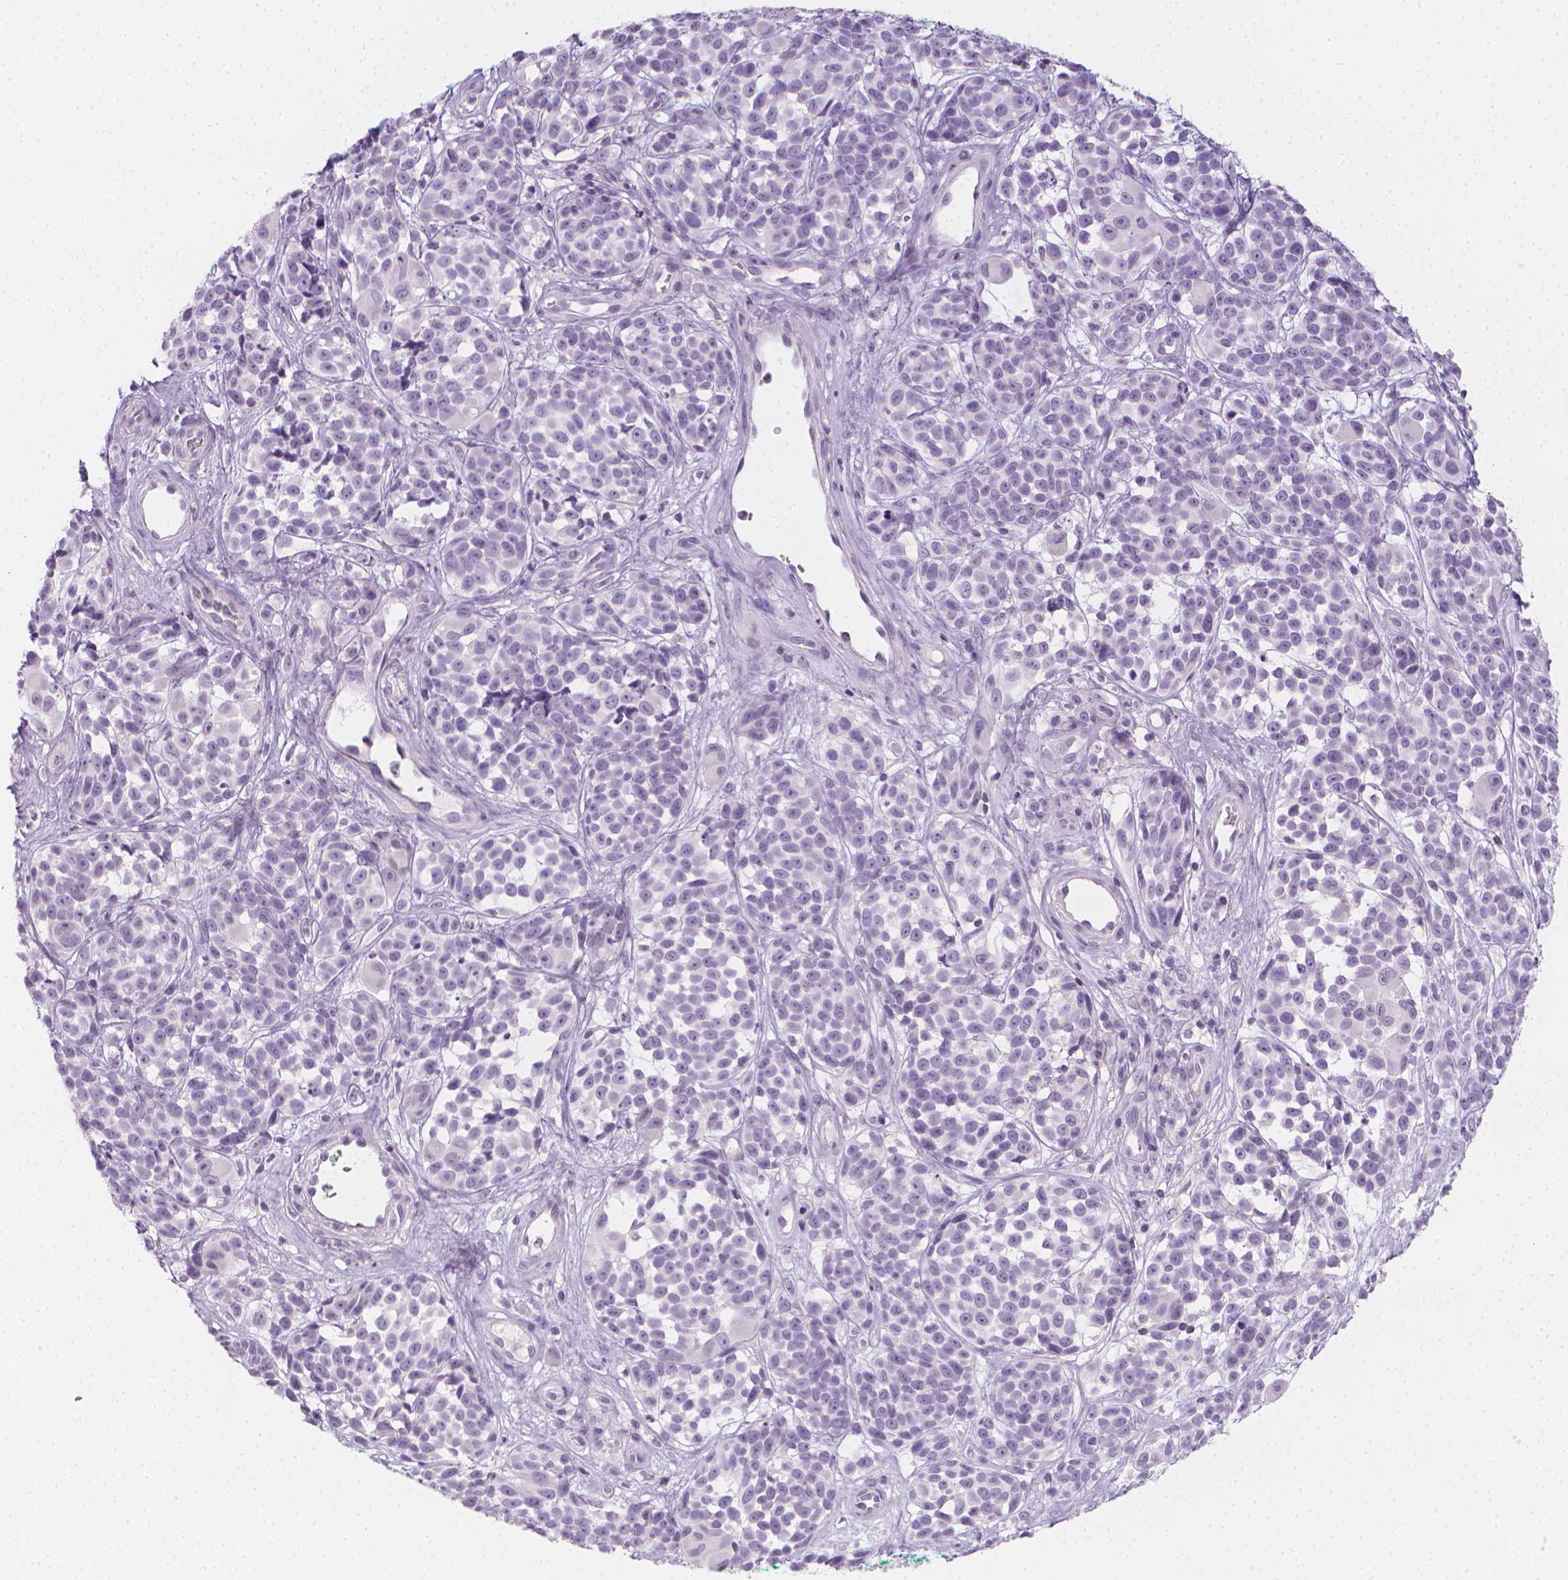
{"staining": {"intensity": "negative", "quantity": "none", "location": "none"}, "tissue": "melanoma", "cell_type": "Tumor cells", "image_type": "cancer", "snomed": [{"axis": "morphology", "description": "Malignant melanoma, NOS"}, {"axis": "topography", "description": "Skin"}], "caption": "An image of malignant melanoma stained for a protein displays no brown staining in tumor cells. The staining was performed using DAB to visualize the protein expression in brown, while the nuclei were stained in blue with hematoxylin (Magnification: 20x).", "gene": "DCAF8L1", "patient": {"sex": "female", "age": 88}}